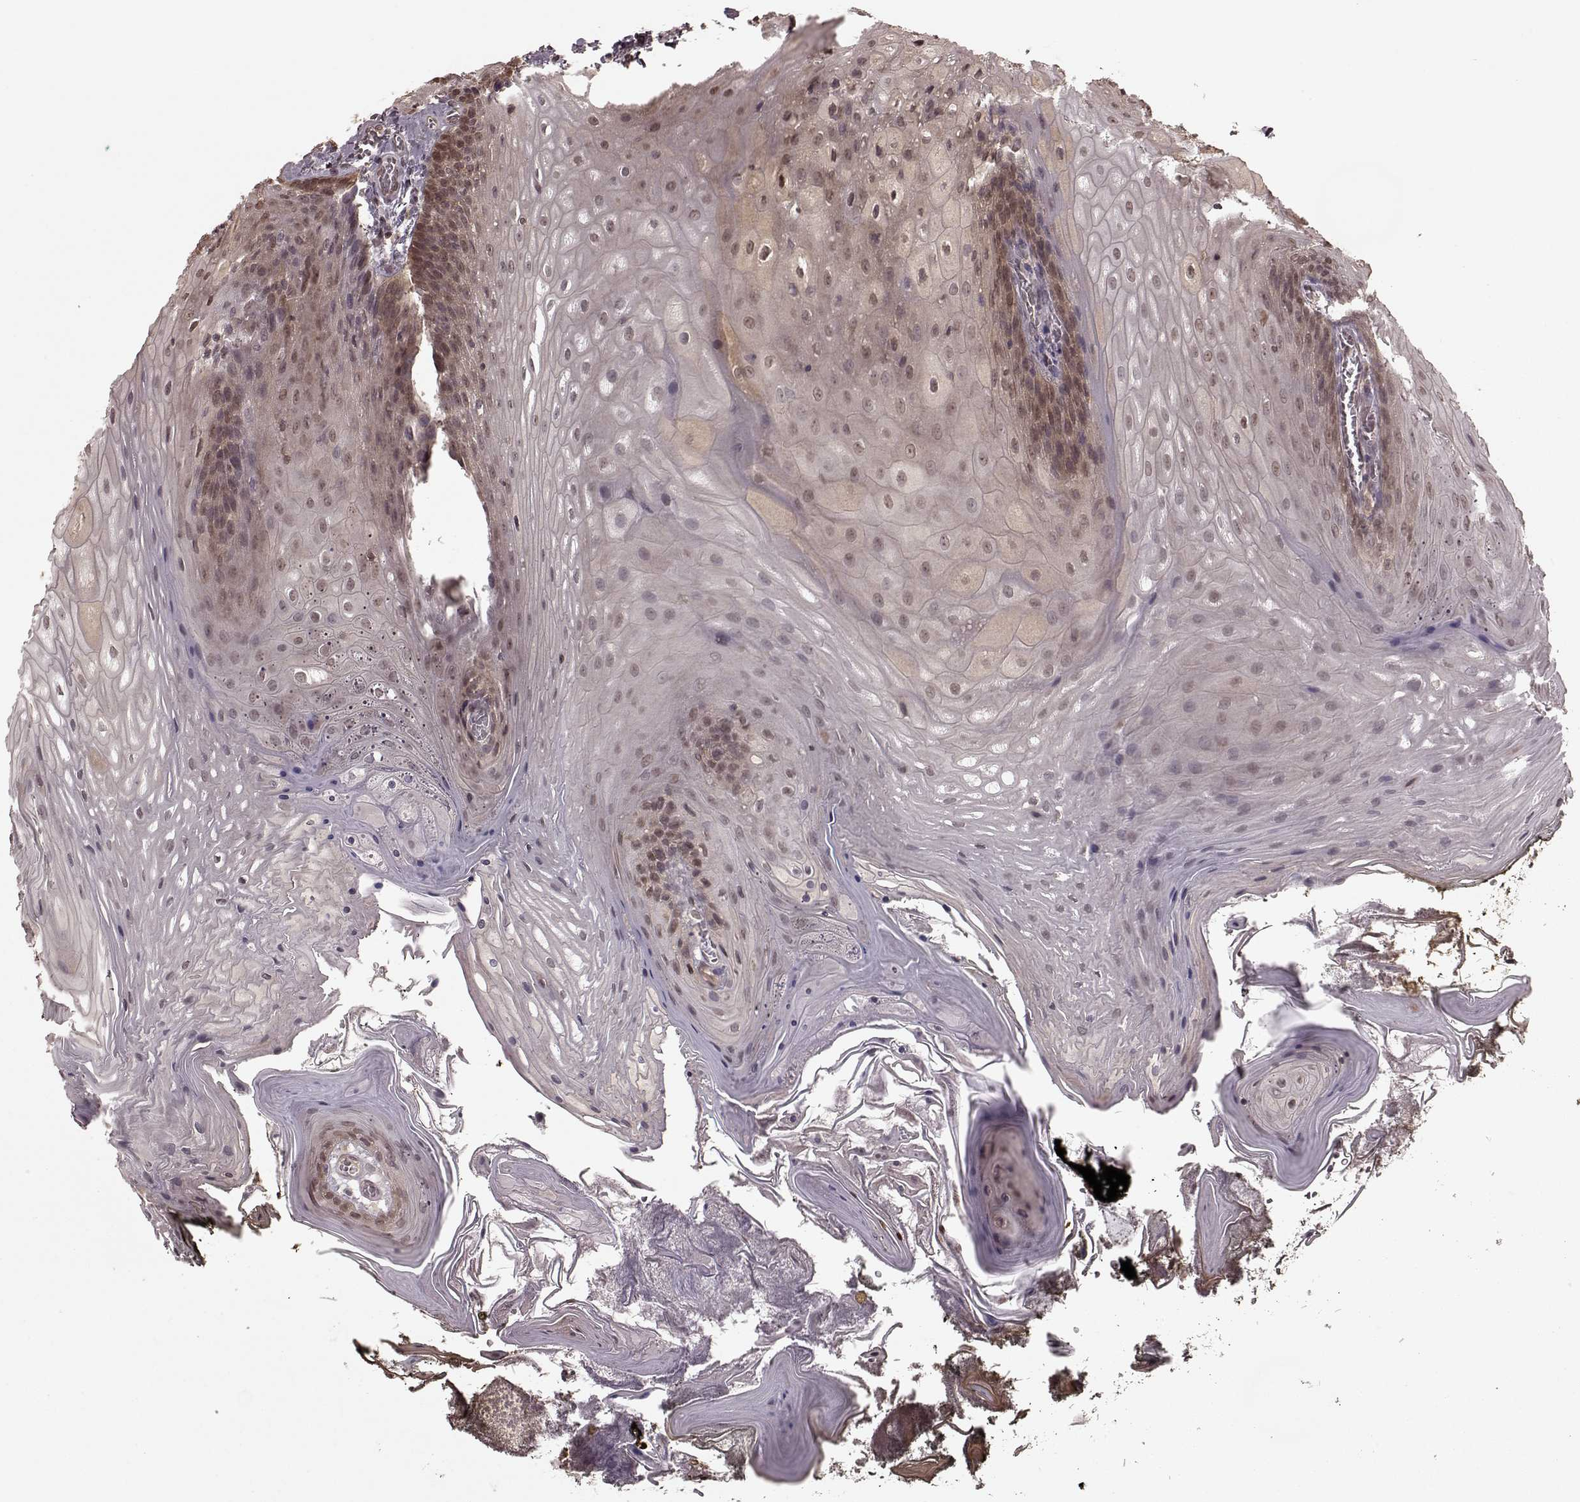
{"staining": {"intensity": "moderate", "quantity": "25%-75%", "location": "nuclear"}, "tissue": "oral mucosa", "cell_type": "Squamous epithelial cells", "image_type": "normal", "snomed": [{"axis": "morphology", "description": "Normal tissue, NOS"}, {"axis": "topography", "description": "Oral tissue"}], "caption": "Unremarkable oral mucosa shows moderate nuclear expression in about 25%-75% of squamous epithelial cells, visualized by immunohistochemistry. The protein is shown in brown color, while the nuclei are stained blue.", "gene": "GSS", "patient": {"sex": "male", "age": 9}}